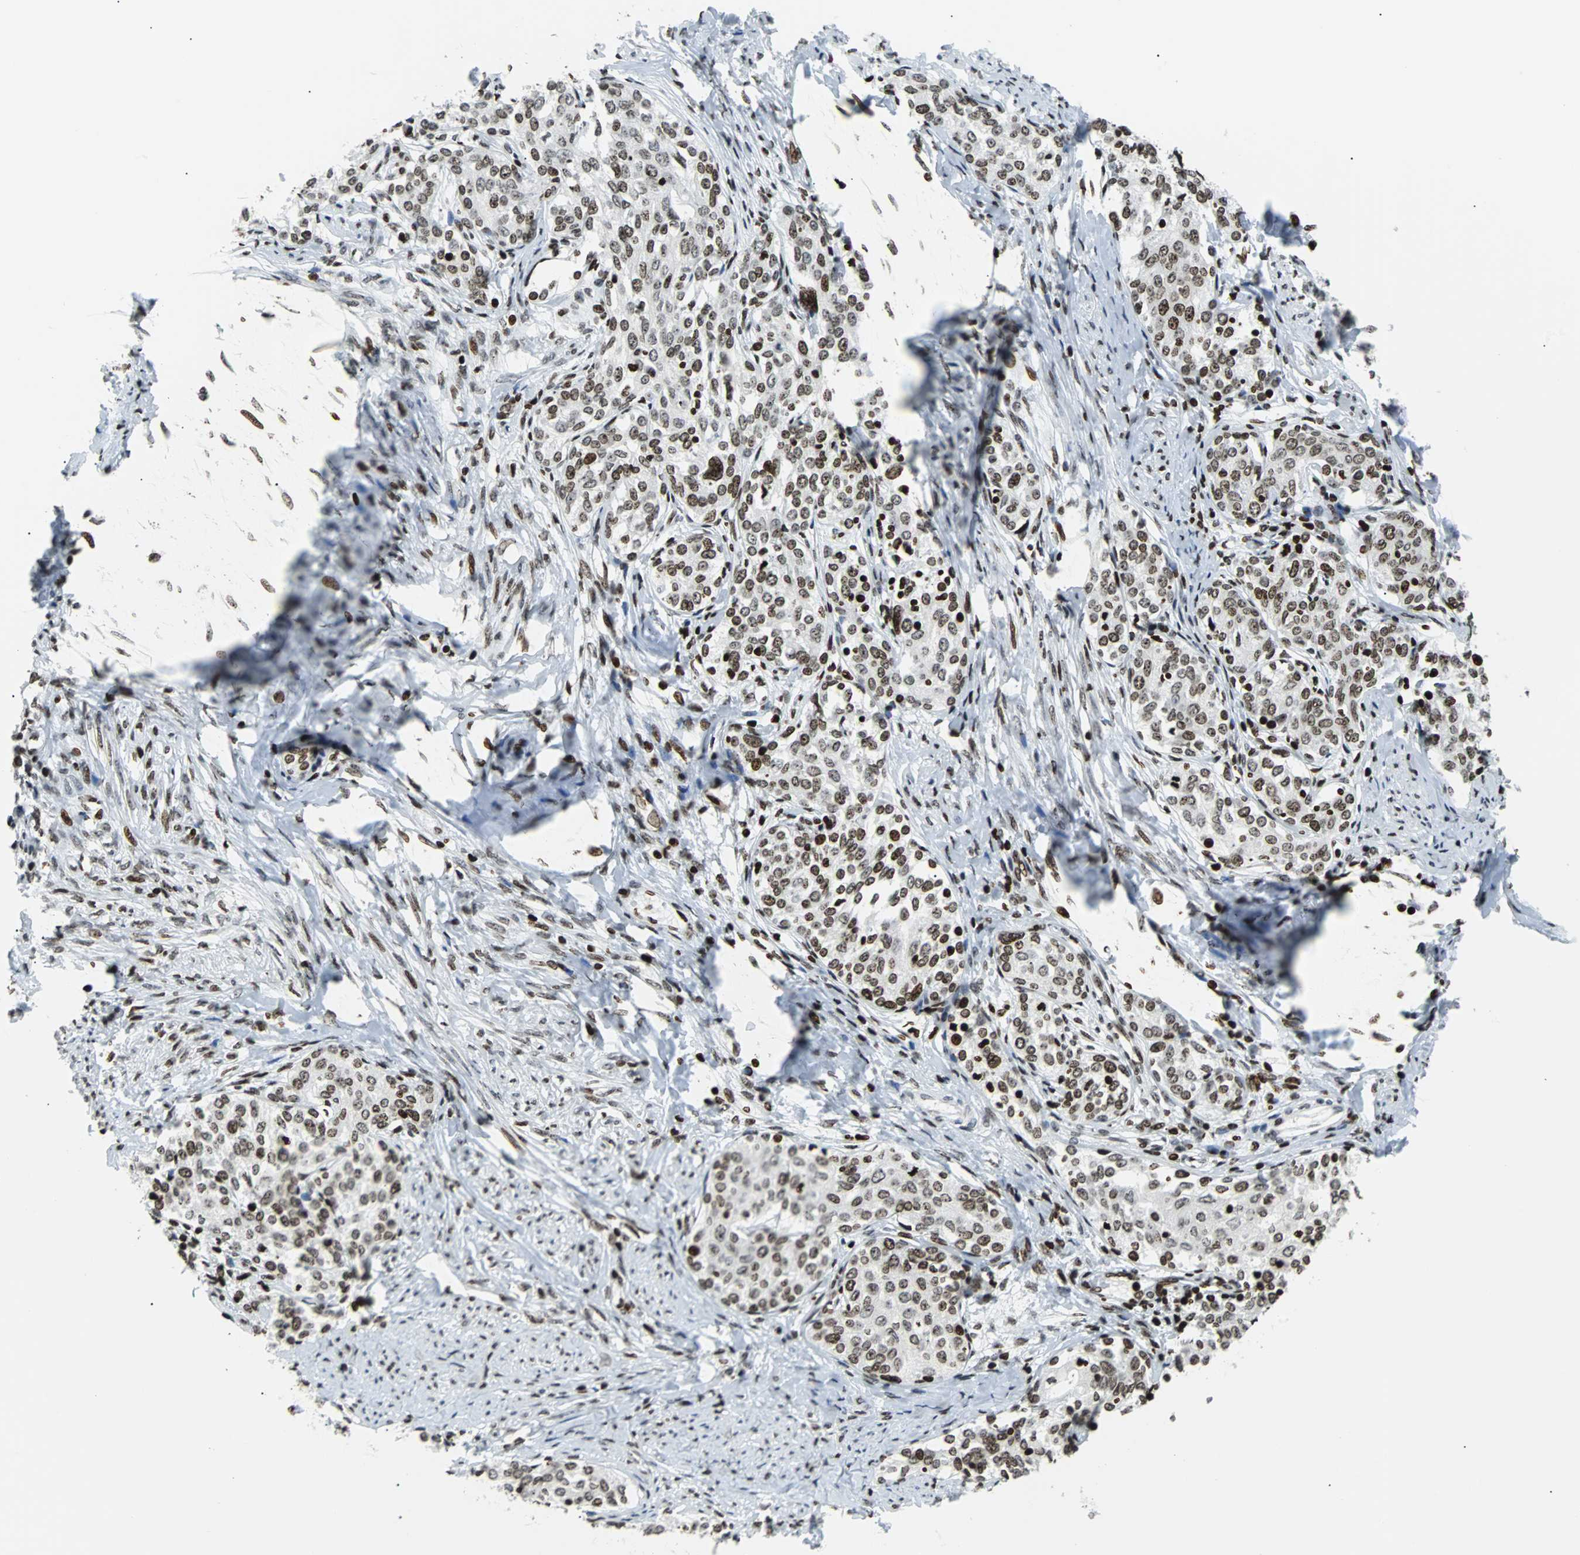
{"staining": {"intensity": "moderate", "quantity": ">75%", "location": "nuclear"}, "tissue": "cervical cancer", "cell_type": "Tumor cells", "image_type": "cancer", "snomed": [{"axis": "morphology", "description": "Squamous cell carcinoma, NOS"}, {"axis": "morphology", "description": "Adenocarcinoma, NOS"}, {"axis": "topography", "description": "Cervix"}], "caption": "A medium amount of moderate nuclear staining is seen in about >75% of tumor cells in cervical cancer tissue. (brown staining indicates protein expression, while blue staining denotes nuclei).", "gene": "ZNF131", "patient": {"sex": "female", "age": 52}}